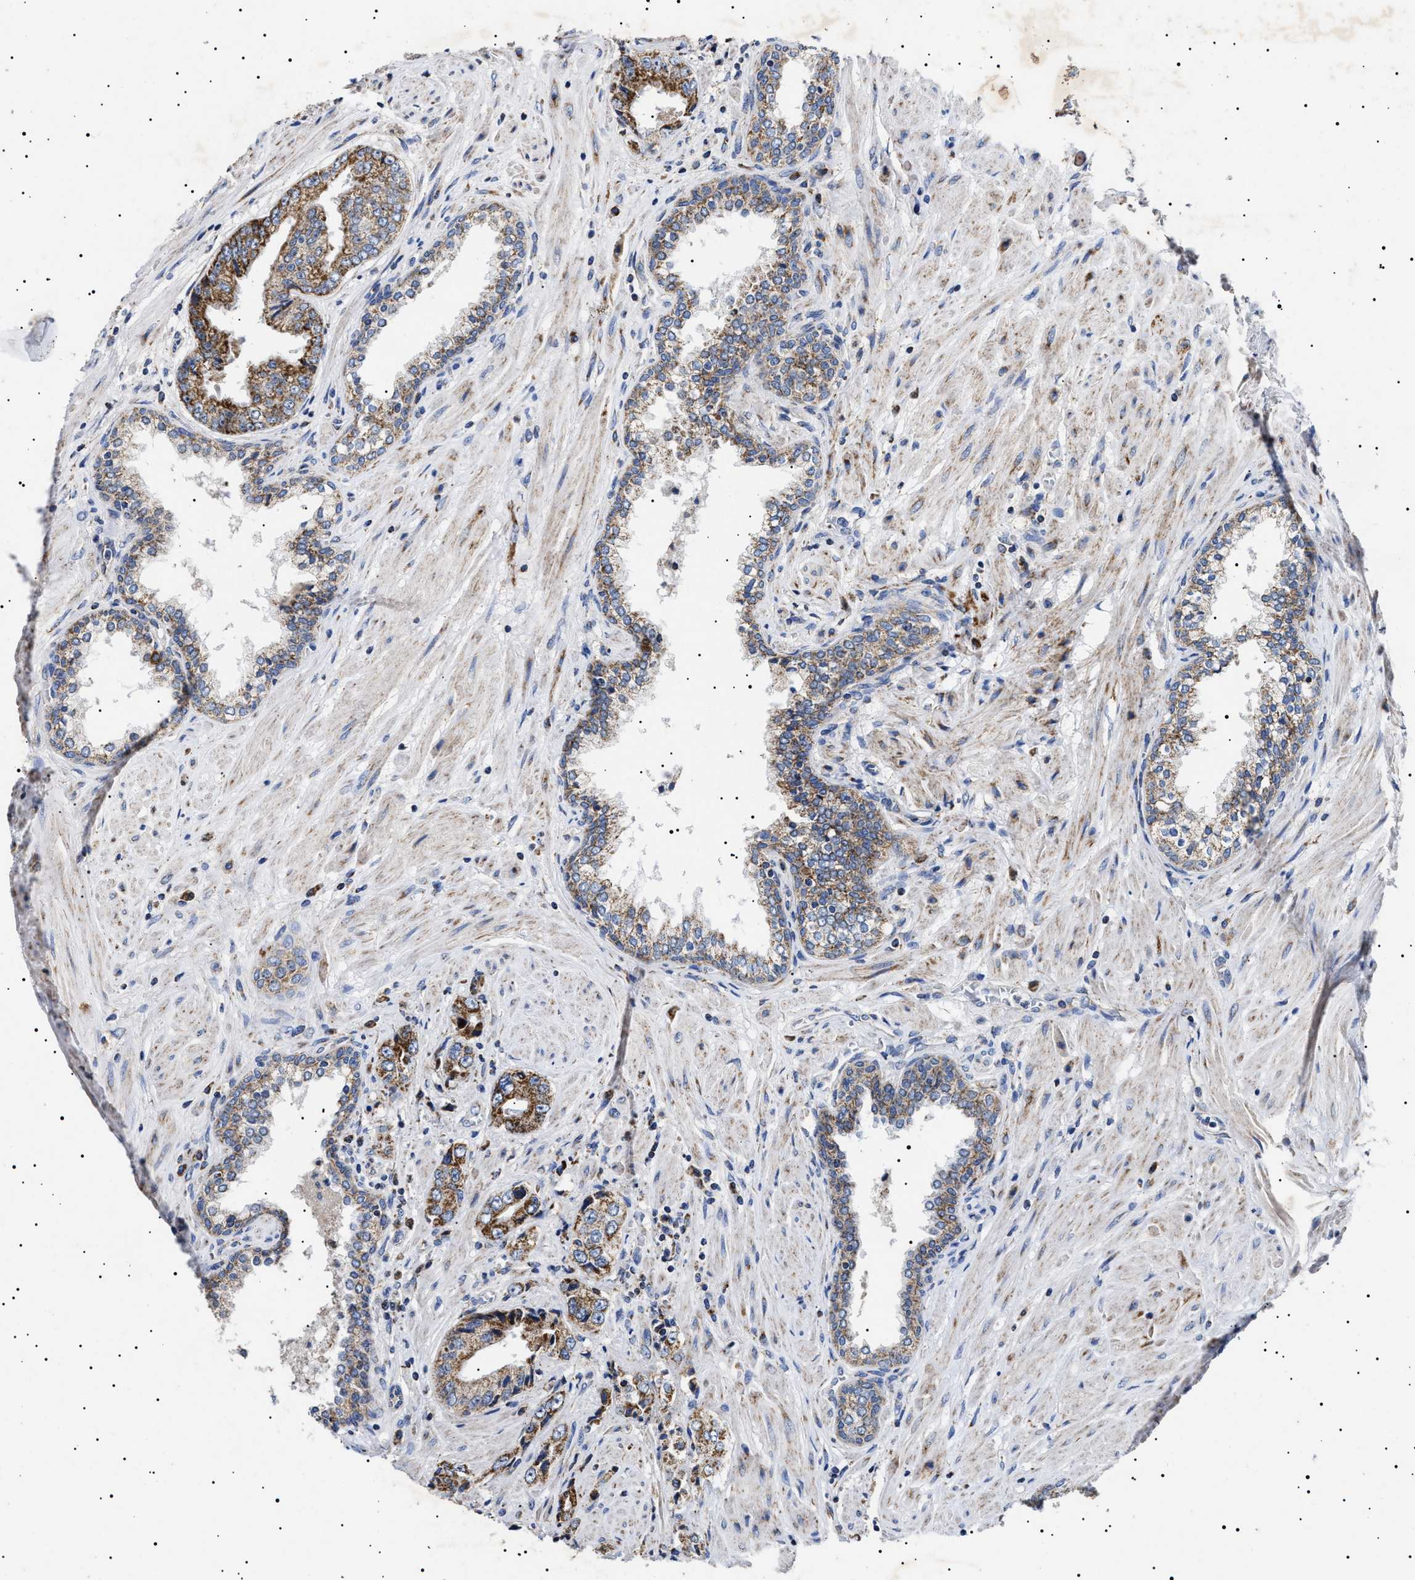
{"staining": {"intensity": "moderate", "quantity": ">75%", "location": "cytoplasmic/membranous"}, "tissue": "prostate cancer", "cell_type": "Tumor cells", "image_type": "cancer", "snomed": [{"axis": "morphology", "description": "Adenocarcinoma, High grade"}, {"axis": "topography", "description": "Prostate"}], "caption": "Protein analysis of prostate cancer (high-grade adenocarcinoma) tissue exhibits moderate cytoplasmic/membranous expression in about >75% of tumor cells. The protein of interest is shown in brown color, while the nuclei are stained blue.", "gene": "CHRDL2", "patient": {"sex": "male", "age": 61}}